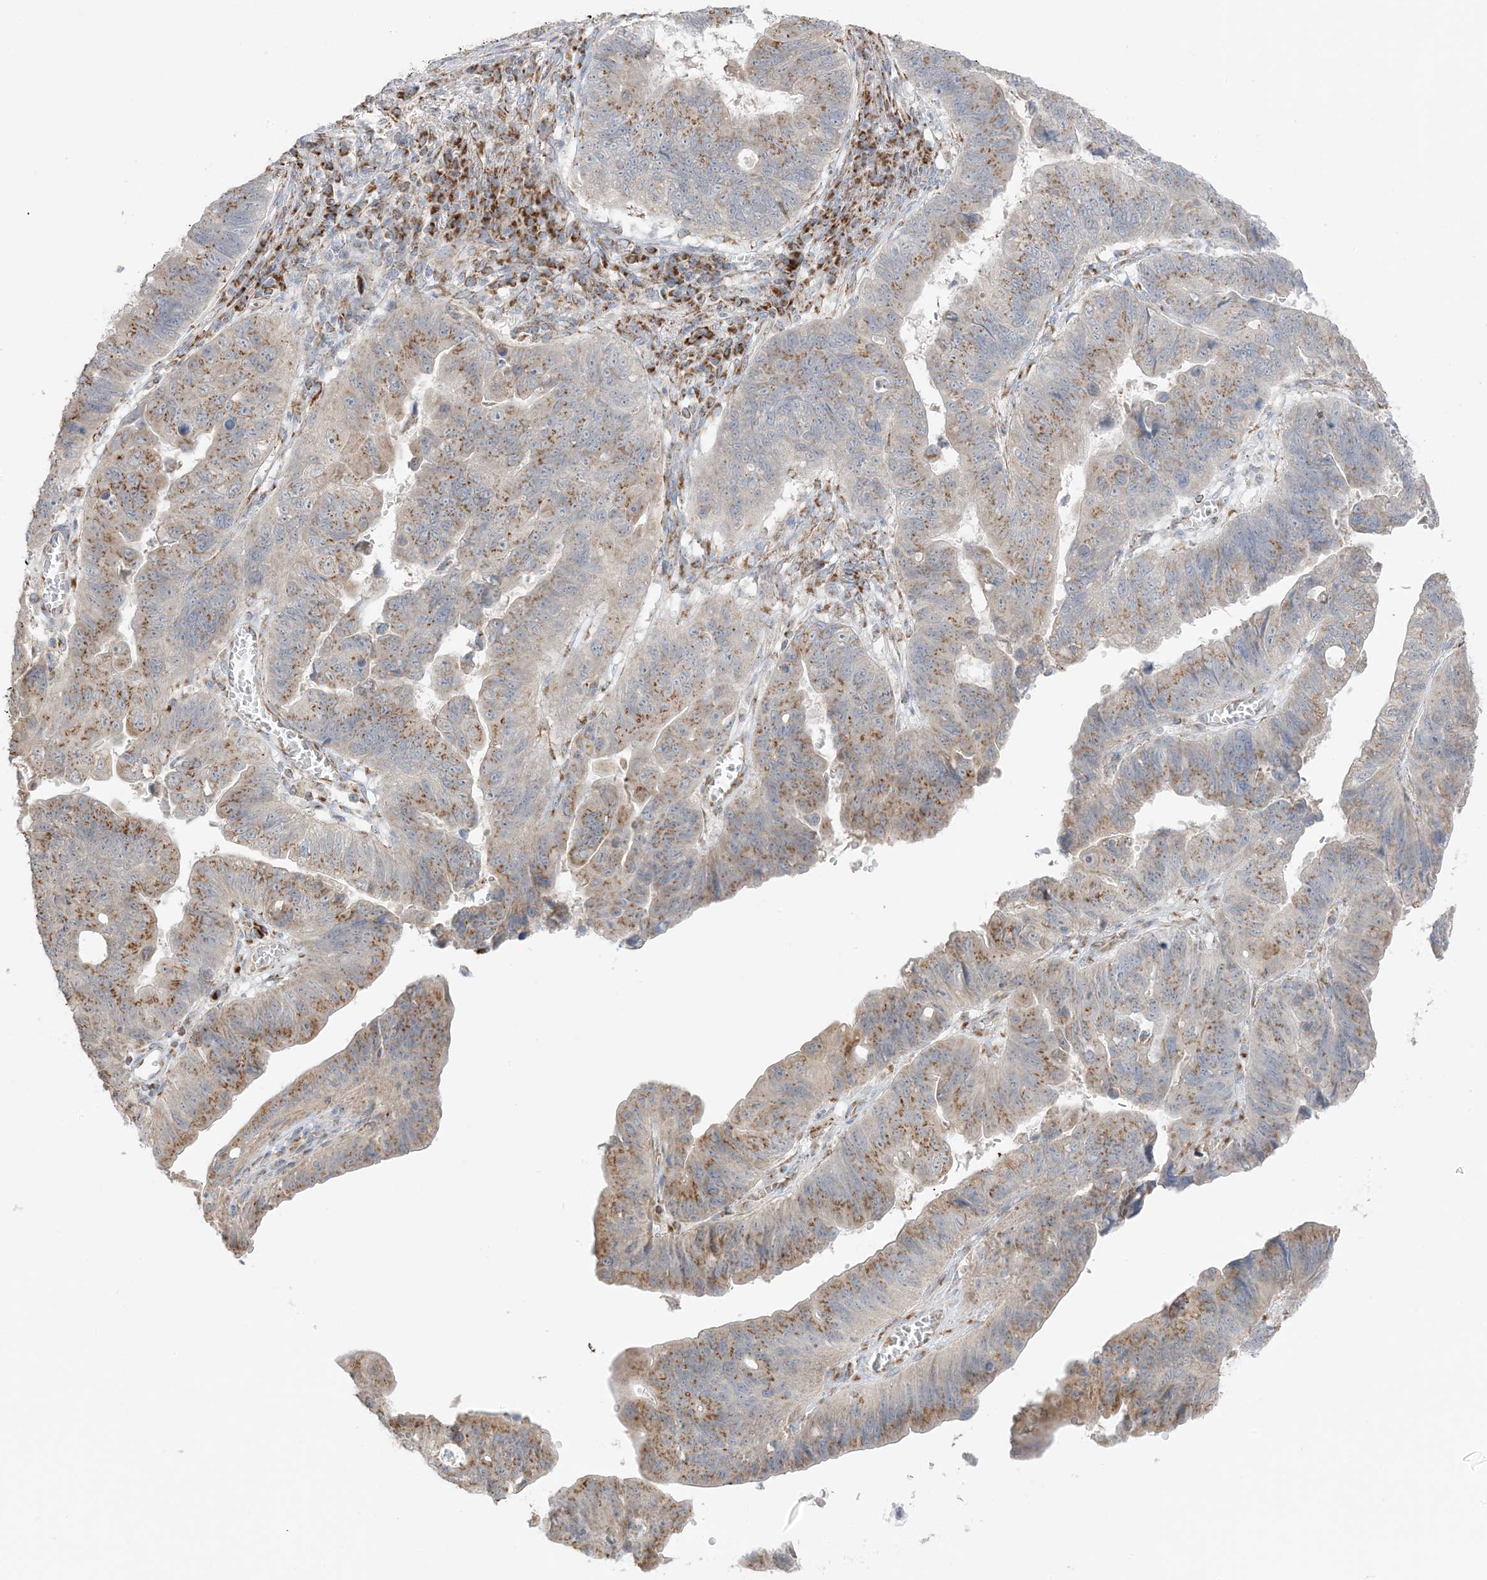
{"staining": {"intensity": "moderate", "quantity": "25%-75%", "location": "cytoplasmic/membranous"}, "tissue": "stomach cancer", "cell_type": "Tumor cells", "image_type": "cancer", "snomed": [{"axis": "morphology", "description": "Adenocarcinoma, NOS"}, {"axis": "topography", "description": "Stomach"}], "caption": "Stomach cancer stained with DAB (3,3'-diaminobenzidine) immunohistochemistry (IHC) reveals medium levels of moderate cytoplasmic/membranous expression in about 25%-75% of tumor cells.", "gene": "SLC25A12", "patient": {"sex": "male", "age": 59}}